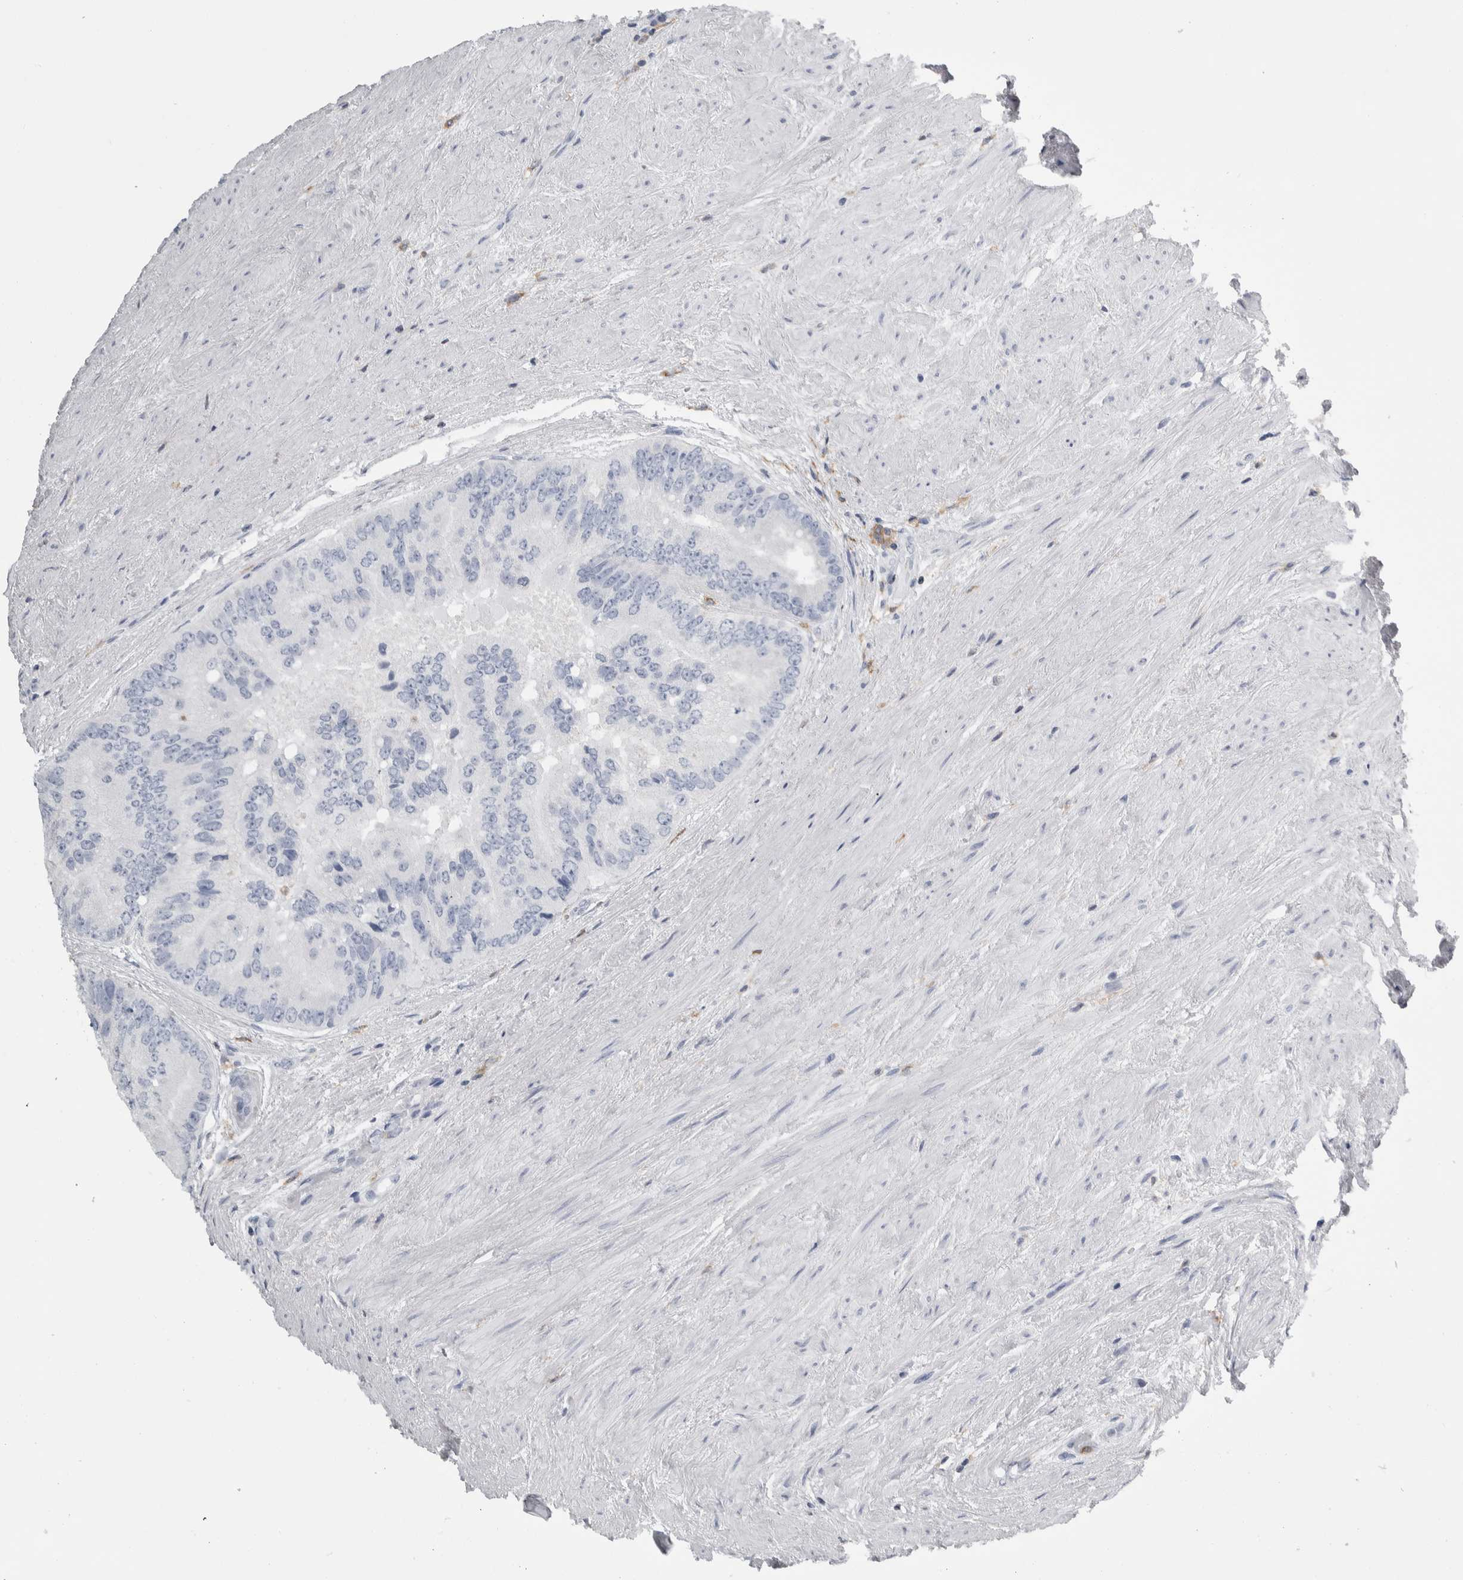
{"staining": {"intensity": "negative", "quantity": "none", "location": "none"}, "tissue": "prostate cancer", "cell_type": "Tumor cells", "image_type": "cancer", "snomed": [{"axis": "morphology", "description": "Adenocarcinoma, High grade"}, {"axis": "topography", "description": "Prostate"}], "caption": "IHC photomicrograph of neoplastic tissue: human prostate adenocarcinoma (high-grade) stained with DAB (3,3'-diaminobenzidine) displays no significant protein expression in tumor cells. (Brightfield microscopy of DAB (3,3'-diaminobenzidine) immunohistochemistry (IHC) at high magnification).", "gene": "SKAP2", "patient": {"sex": "male", "age": 70}}